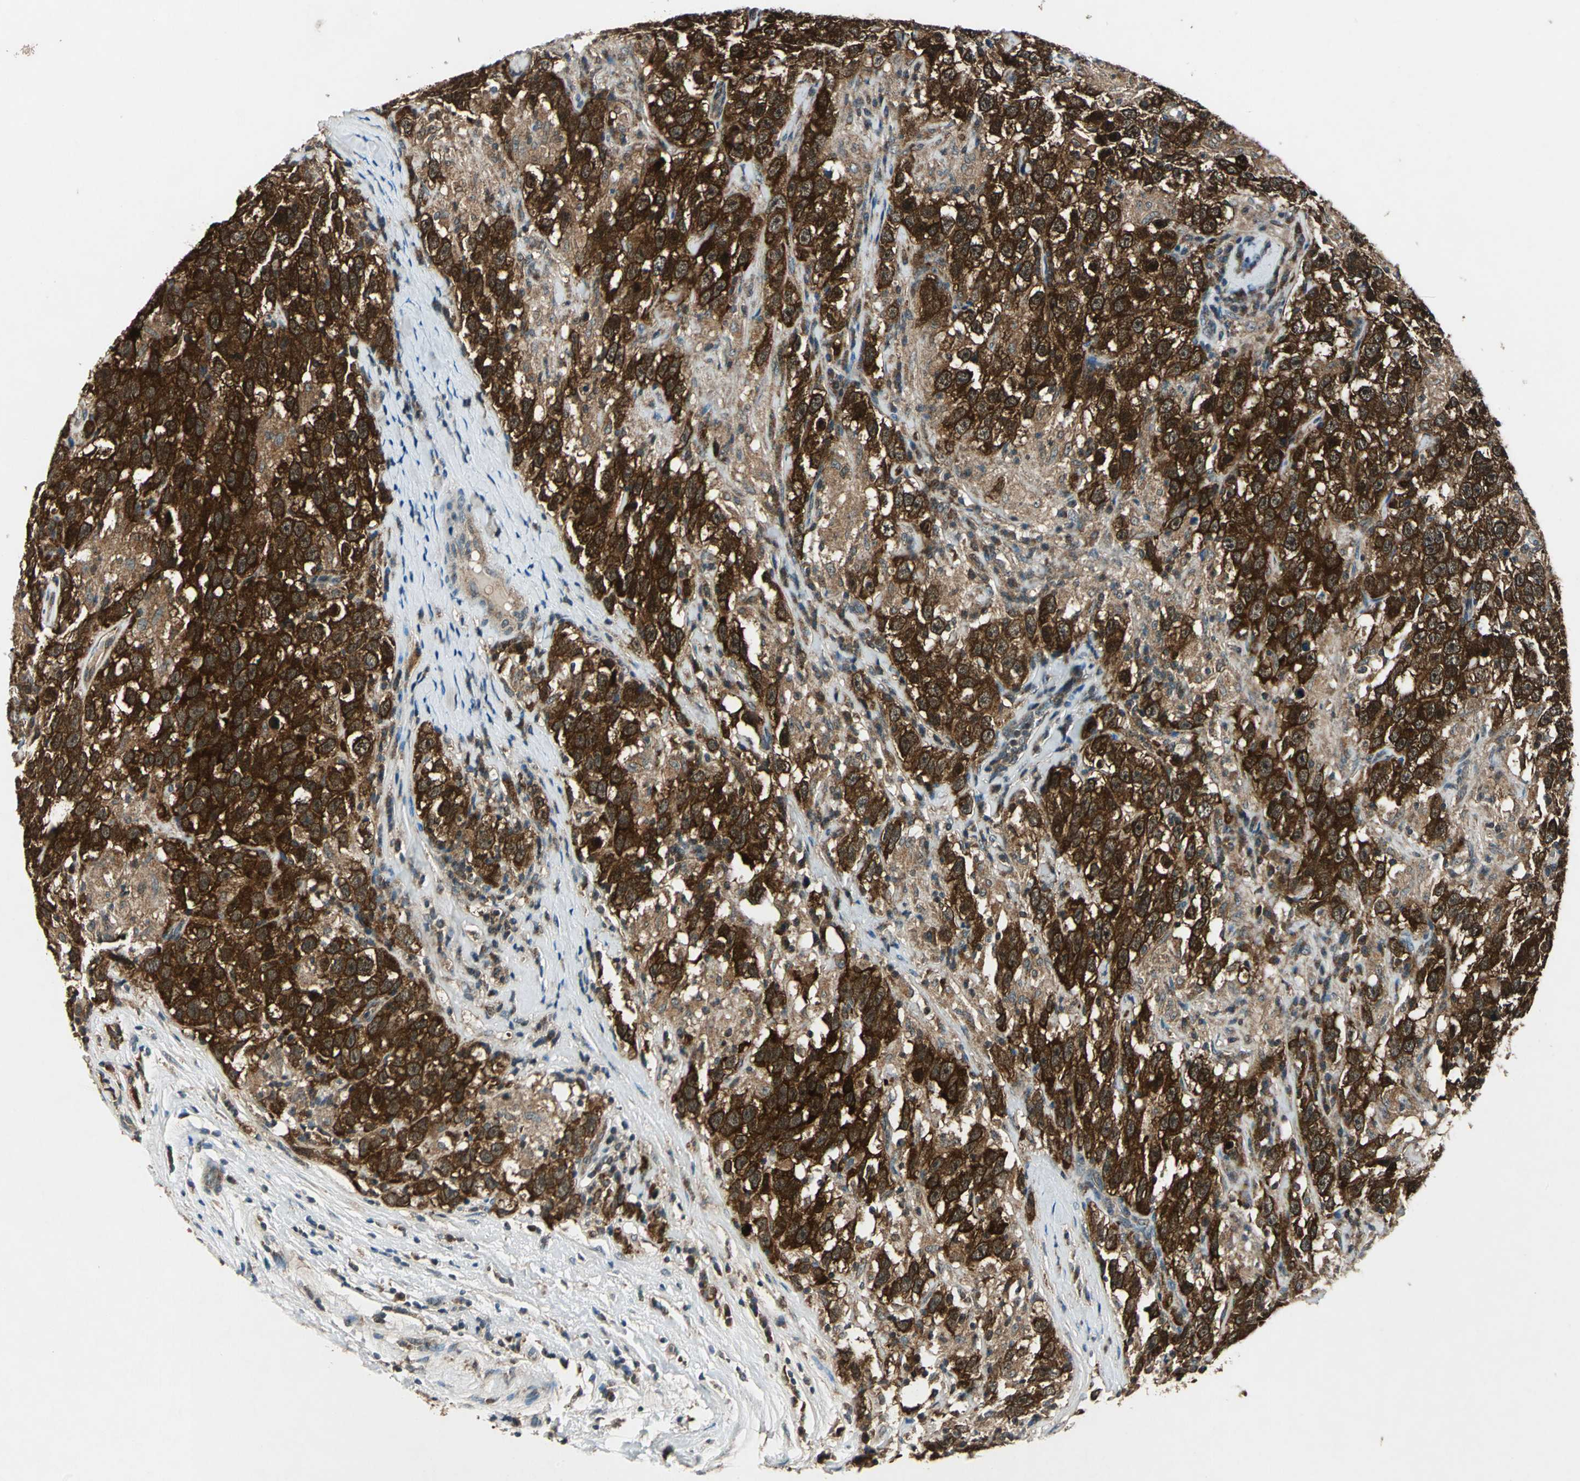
{"staining": {"intensity": "strong", "quantity": ">75%", "location": "cytoplasmic/membranous,nuclear"}, "tissue": "testis cancer", "cell_type": "Tumor cells", "image_type": "cancer", "snomed": [{"axis": "morphology", "description": "Seminoma, NOS"}, {"axis": "topography", "description": "Testis"}], "caption": "Immunohistochemical staining of human testis cancer (seminoma) shows high levels of strong cytoplasmic/membranous and nuclear protein staining in approximately >75% of tumor cells.", "gene": "AHSA1", "patient": {"sex": "male", "age": 41}}